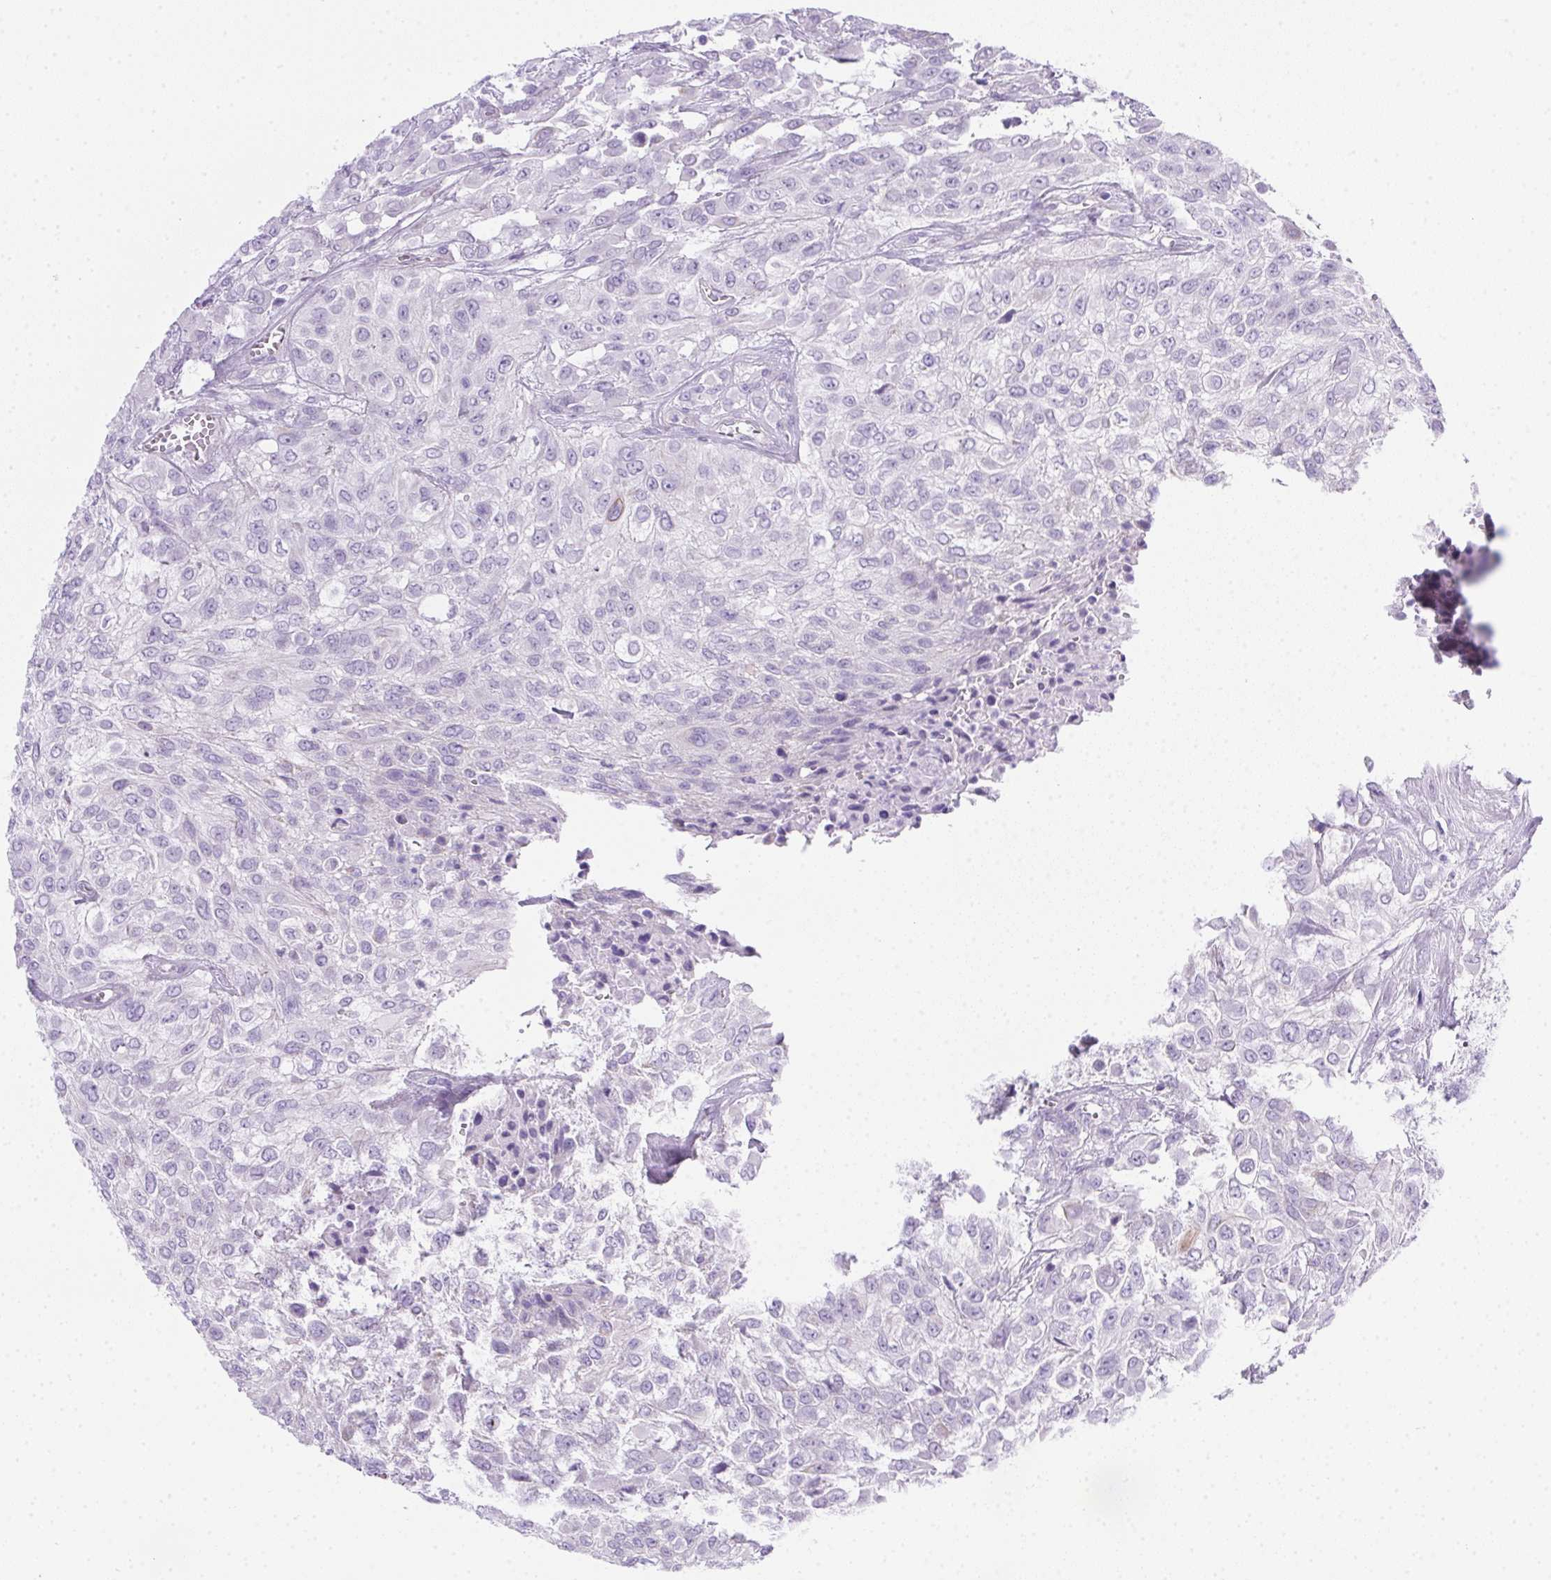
{"staining": {"intensity": "negative", "quantity": "none", "location": "none"}, "tissue": "urothelial cancer", "cell_type": "Tumor cells", "image_type": "cancer", "snomed": [{"axis": "morphology", "description": "Urothelial carcinoma, High grade"}, {"axis": "topography", "description": "Urinary bladder"}], "caption": "This is a histopathology image of immunohistochemistry staining of urothelial carcinoma (high-grade), which shows no positivity in tumor cells. Nuclei are stained in blue.", "gene": "SPACA5B", "patient": {"sex": "male", "age": 57}}